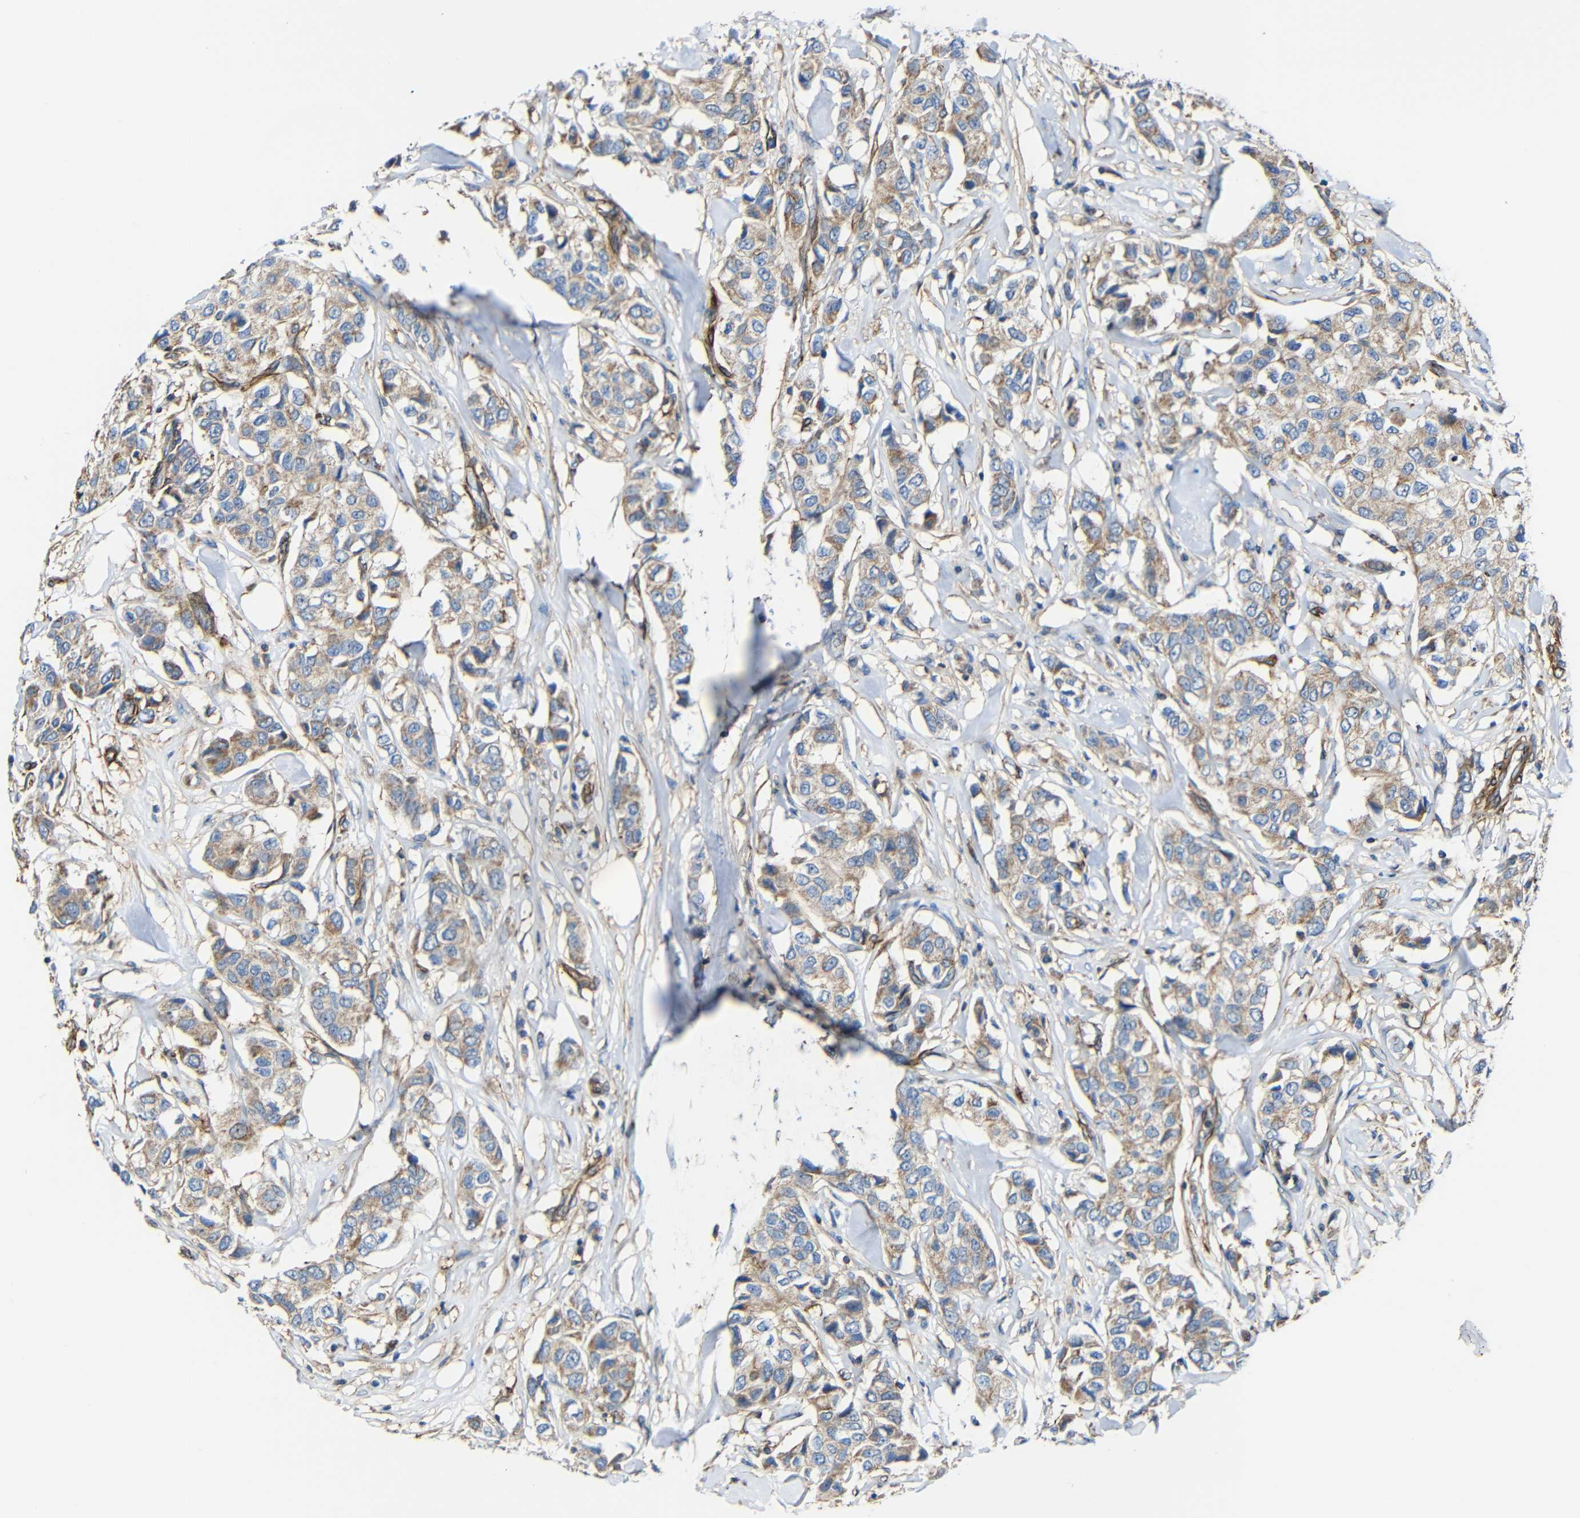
{"staining": {"intensity": "moderate", "quantity": ">75%", "location": "cytoplasmic/membranous"}, "tissue": "breast cancer", "cell_type": "Tumor cells", "image_type": "cancer", "snomed": [{"axis": "morphology", "description": "Duct carcinoma"}, {"axis": "topography", "description": "Breast"}], "caption": "Protein staining of infiltrating ductal carcinoma (breast) tissue displays moderate cytoplasmic/membranous positivity in approximately >75% of tumor cells. (brown staining indicates protein expression, while blue staining denotes nuclei).", "gene": "IGSF10", "patient": {"sex": "female", "age": 80}}